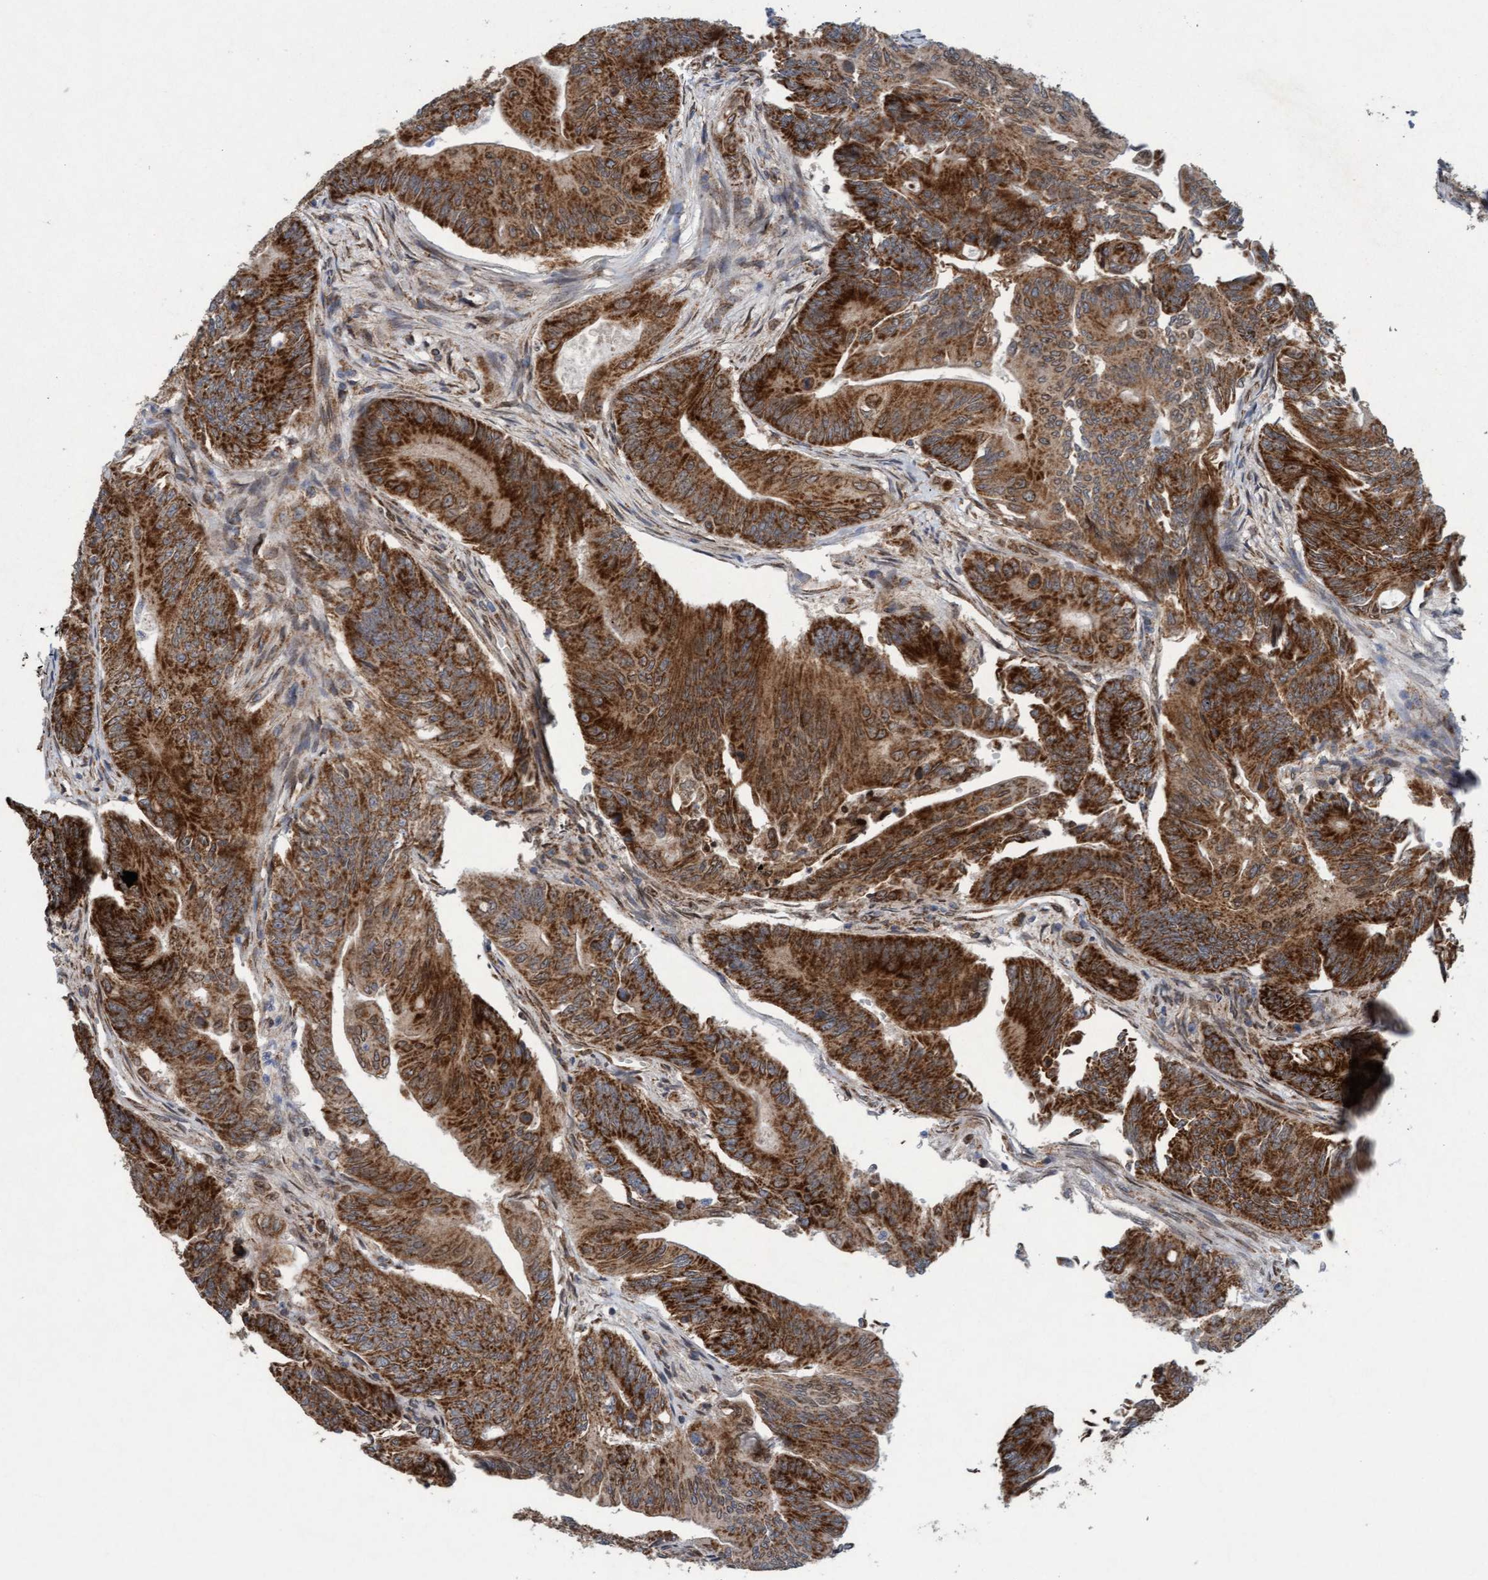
{"staining": {"intensity": "strong", "quantity": ">75%", "location": "cytoplasmic/membranous"}, "tissue": "colorectal cancer", "cell_type": "Tumor cells", "image_type": "cancer", "snomed": [{"axis": "morphology", "description": "Adenoma, NOS"}, {"axis": "morphology", "description": "Adenocarcinoma, NOS"}, {"axis": "topography", "description": "Colon"}], "caption": "A high amount of strong cytoplasmic/membranous expression is present in approximately >75% of tumor cells in colorectal cancer (adenocarcinoma) tissue.", "gene": "MRPS23", "patient": {"sex": "male", "age": 79}}